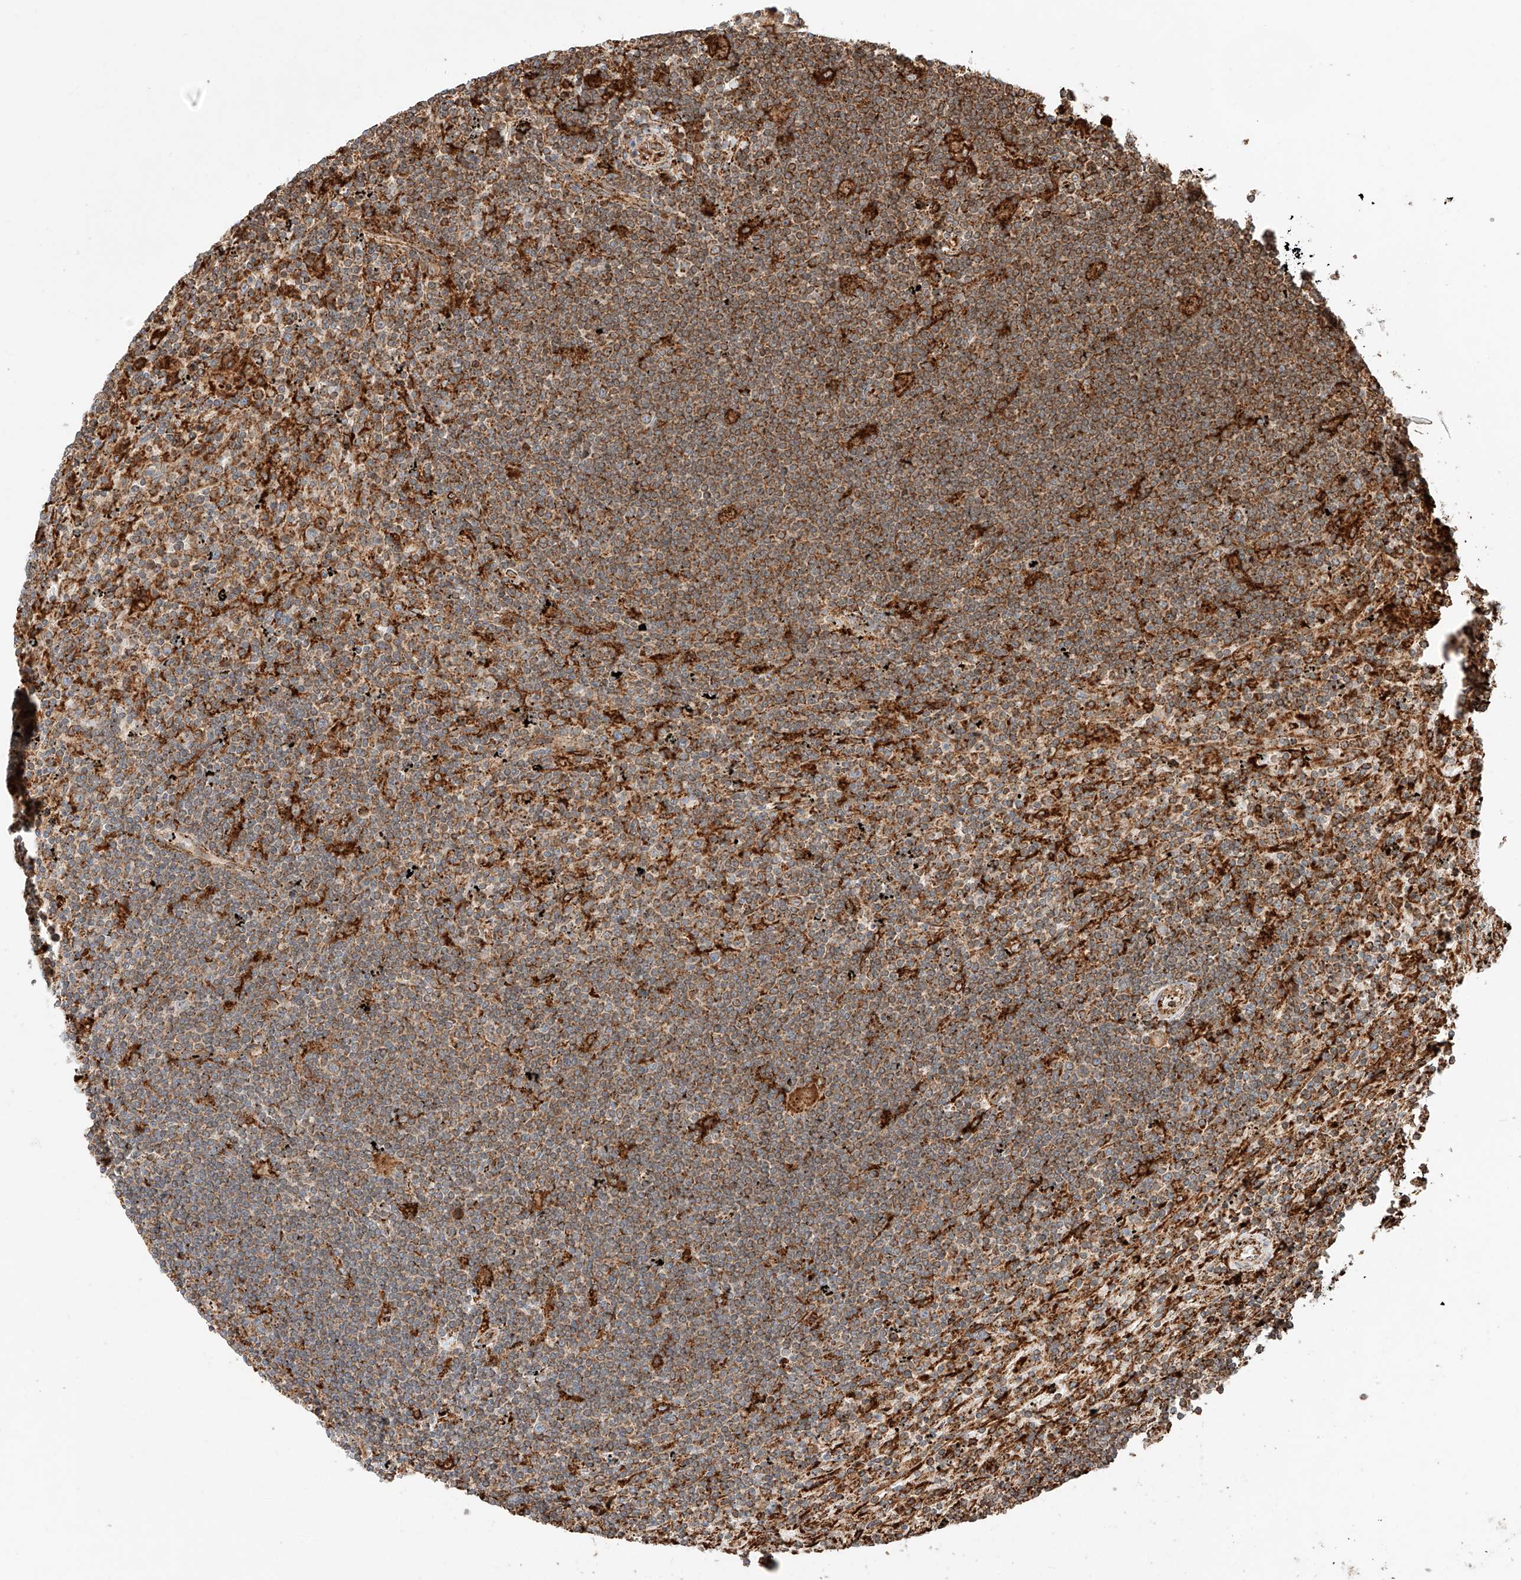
{"staining": {"intensity": "moderate", "quantity": ">75%", "location": "cytoplasmic/membranous"}, "tissue": "lymphoma", "cell_type": "Tumor cells", "image_type": "cancer", "snomed": [{"axis": "morphology", "description": "Malignant lymphoma, non-Hodgkin's type, Low grade"}, {"axis": "topography", "description": "Spleen"}], "caption": "IHC histopathology image of malignant lymphoma, non-Hodgkin's type (low-grade) stained for a protein (brown), which reveals medium levels of moderate cytoplasmic/membranous staining in approximately >75% of tumor cells.", "gene": "ZNF84", "patient": {"sex": "male", "age": 76}}